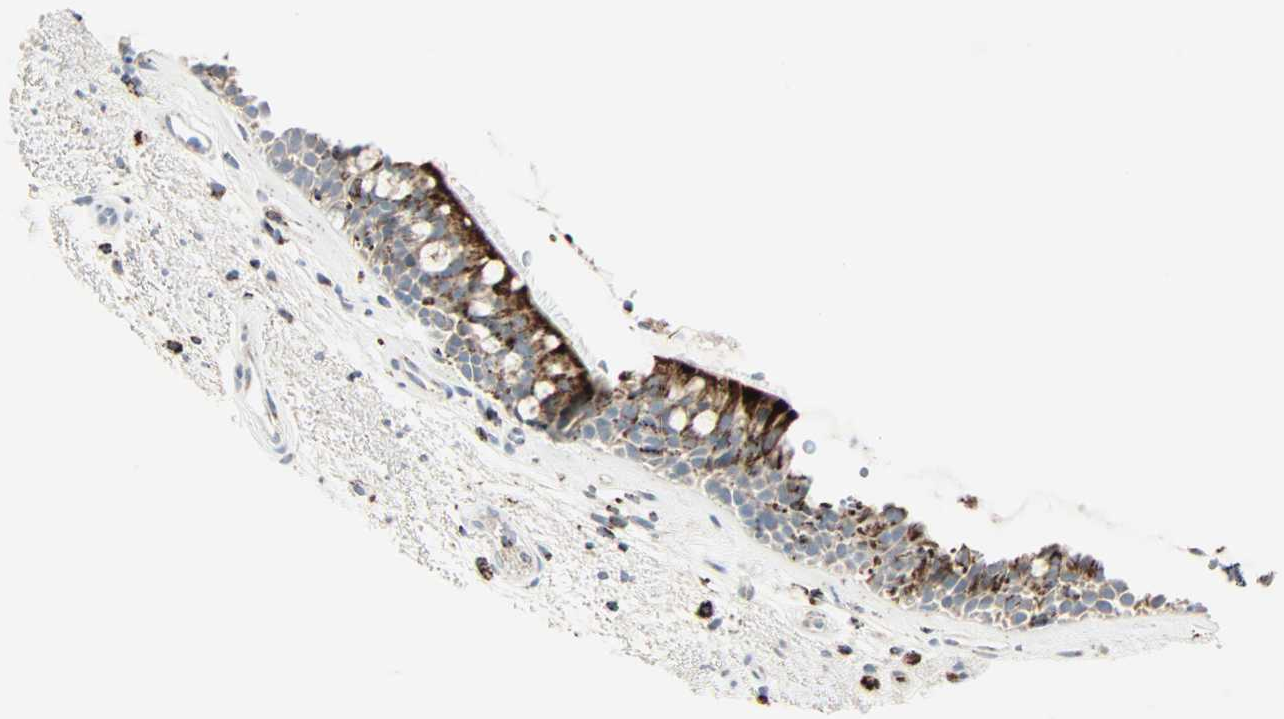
{"staining": {"intensity": "strong", "quantity": ">75%", "location": "cytoplasmic/membranous"}, "tissue": "bronchus", "cell_type": "Respiratory epithelial cells", "image_type": "normal", "snomed": [{"axis": "morphology", "description": "Normal tissue, NOS"}, {"axis": "topography", "description": "Bronchus"}], "caption": "Unremarkable bronchus demonstrates strong cytoplasmic/membranous staining in about >75% of respiratory epithelial cells, visualized by immunohistochemistry.", "gene": "IDH2", "patient": {"sex": "female", "age": 54}}